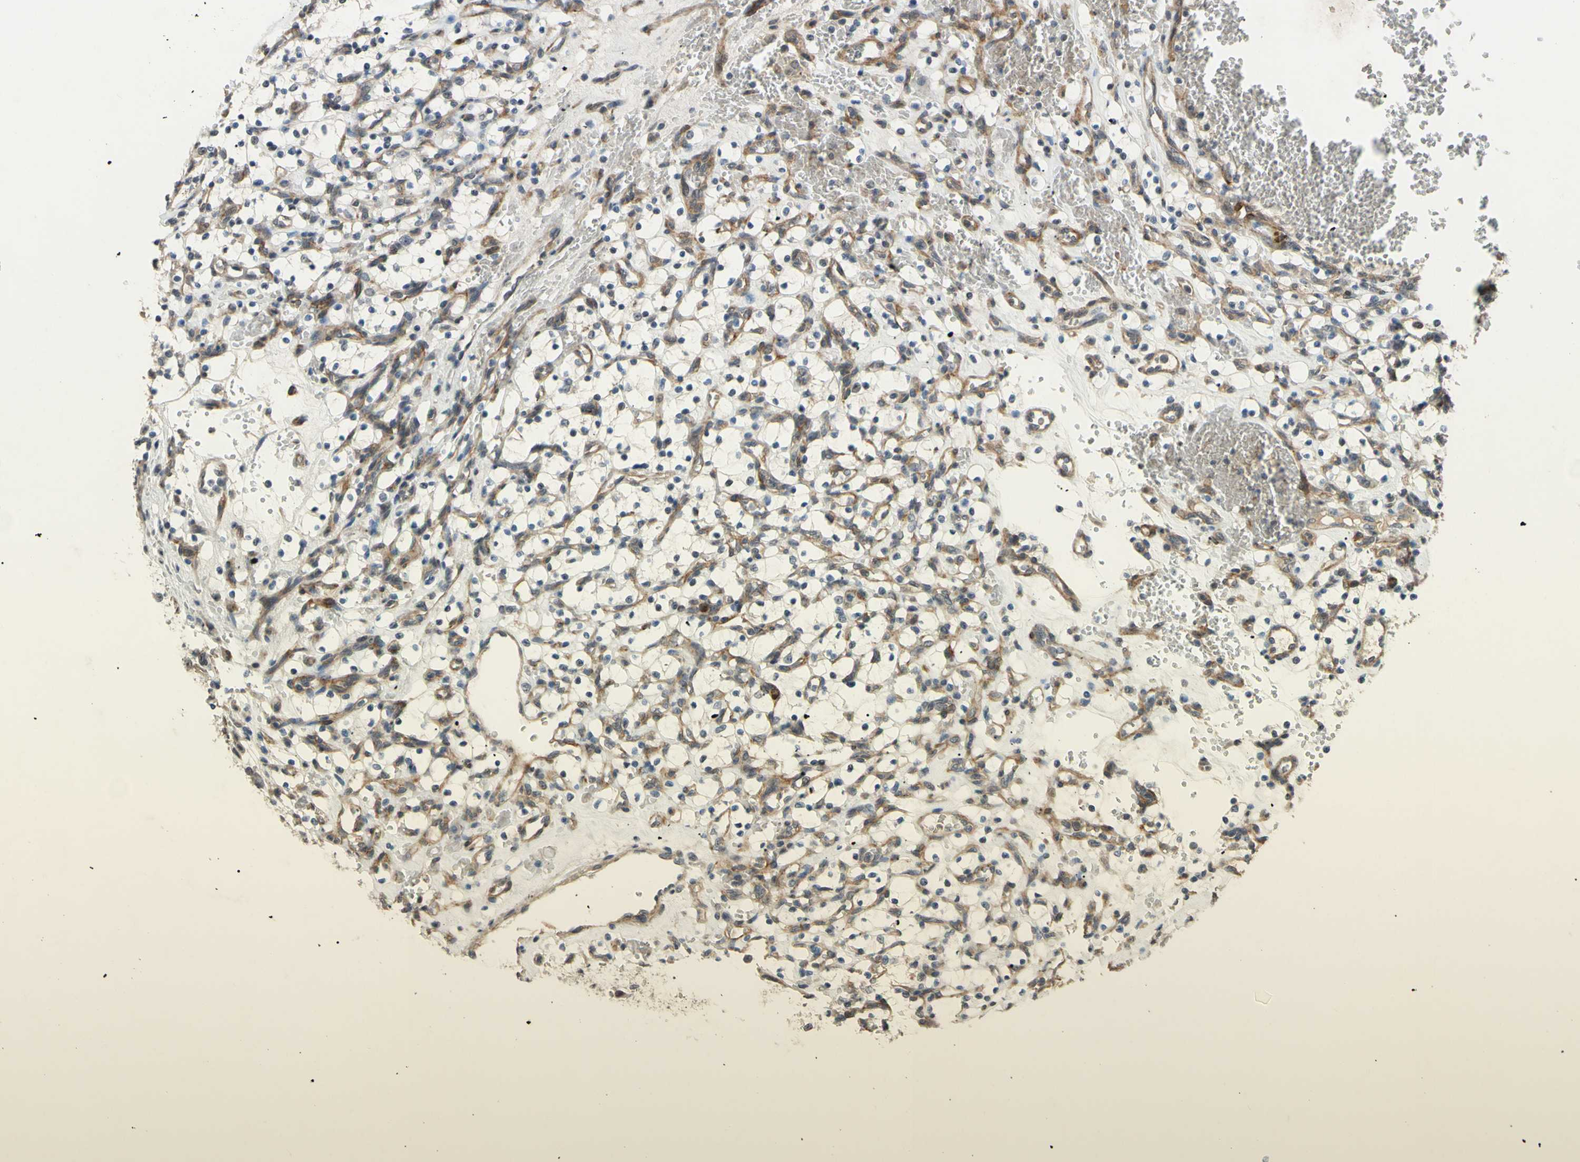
{"staining": {"intensity": "weak", "quantity": "25%-75%", "location": "cytoplasmic/membranous"}, "tissue": "renal cancer", "cell_type": "Tumor cells", "image_type": "cancer", "snomed": [{"axis": "morphology", "description": "Adenocarcinoma, NOS"}, {"axis": "topography", "description": "Kidney"}], "caption": "The micrograph displays immunohistochemical staining of renal adenocarcinoma. There is weak cytoplasmic/membranous positivity is seen in about 25%-75% of tumor cells.", "gene": "ALK", "patient": {"sex": "female", "age": 69}}